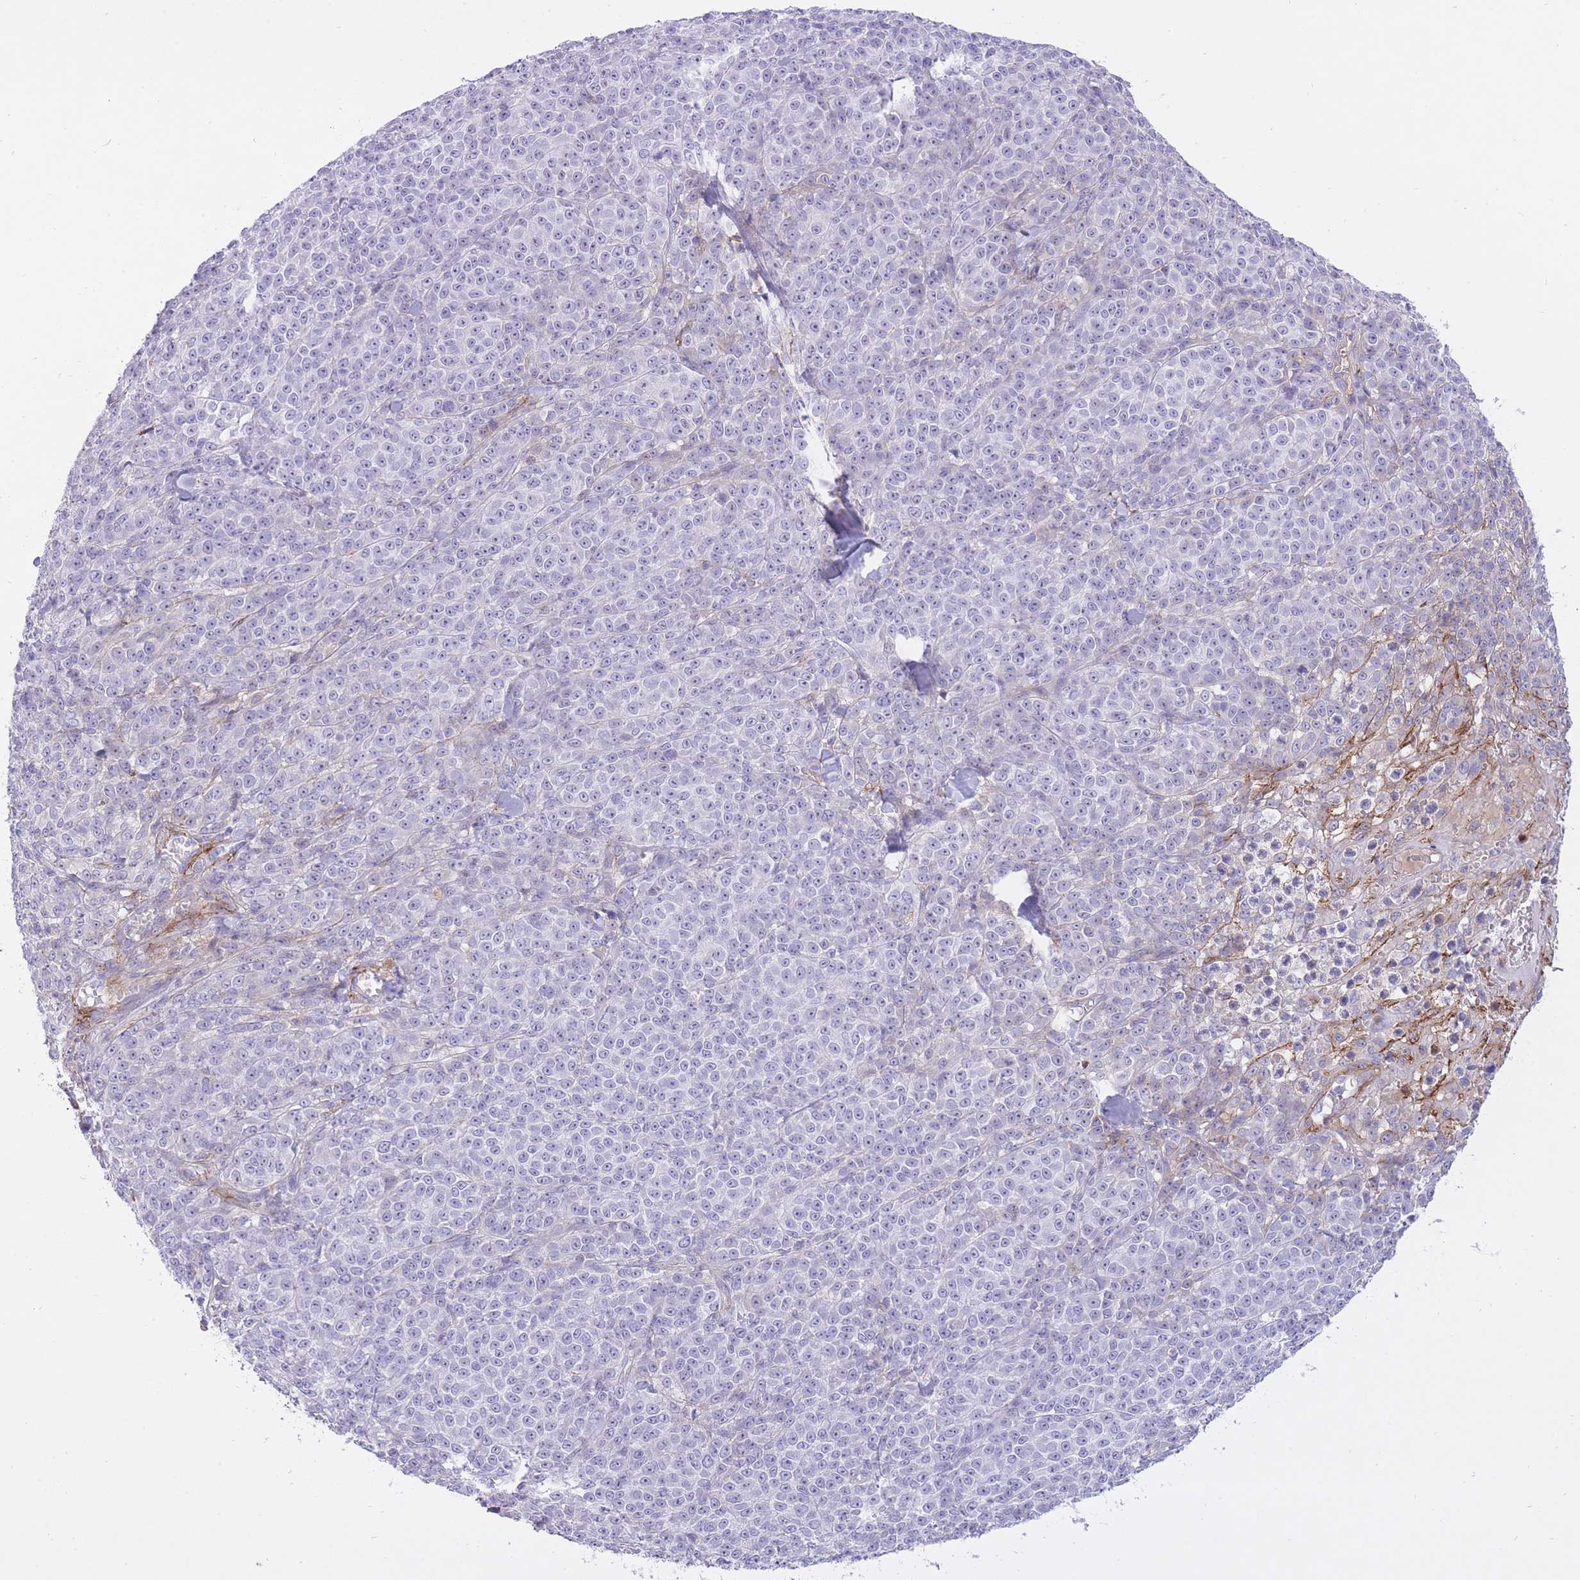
{"staining": {"intensity": "negative", "quantity": "none", "location": "none"}, "tissue": "melanoma", "cell_type": "Tumor cells", "image_type": "cancer", "snomed": [{"axis": "morphology", "description": "Normal tissue, NOS"}, {"axis": "morphology", "description": "Malignant melanoma, NOS"}, {"axis": "topography", "description": "Skin"}], "caption": "IHC micrograph of human melanoma stained for a protein (brown), which exhibits no staining in tumor cells.", "gene": "HRG", "patient": {"sex": "female", "age": 34}}